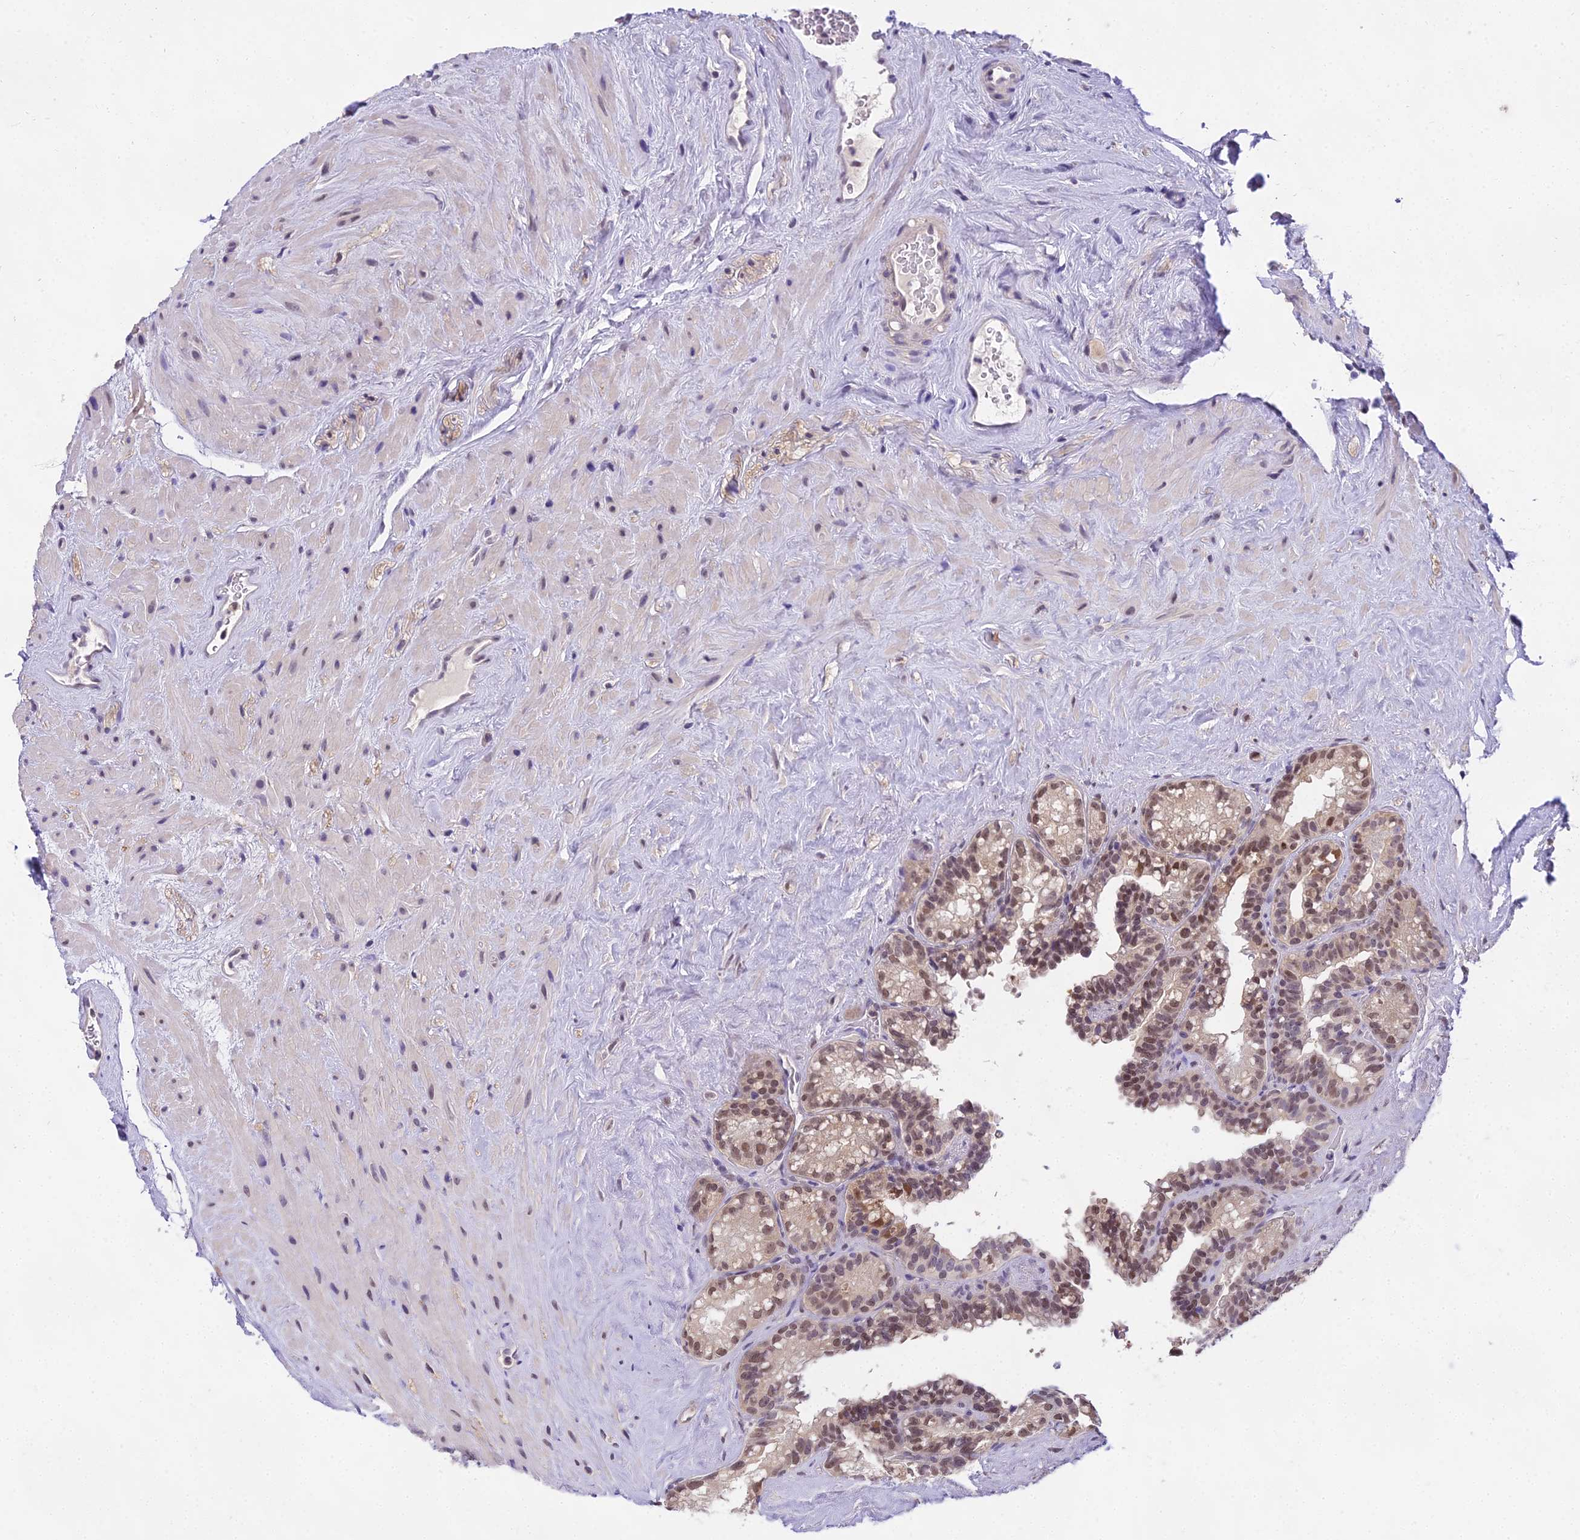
{"staining": {"intensity": "moderate", "quantity": ">75%", "location": "nuclear"}, "tissue": "seminal vesicle", "cell_type": "Glandular cells", "image_type": "normal", "snomed": [{"axis": "morphology", "description": "Normal tissue, NOS"}, {"axis": "topography", "description": "Prostate"}, {"axis": "topography", "description": "Seminal veicle"}], "caption": "DAB immunohistochemical staining of benign human seminal vesicle displays moderate nuclear protein staining in approximately >75% of glandular cells.", "gene": "MAT2A", "patient": {"sex": "male", "age": 79}}